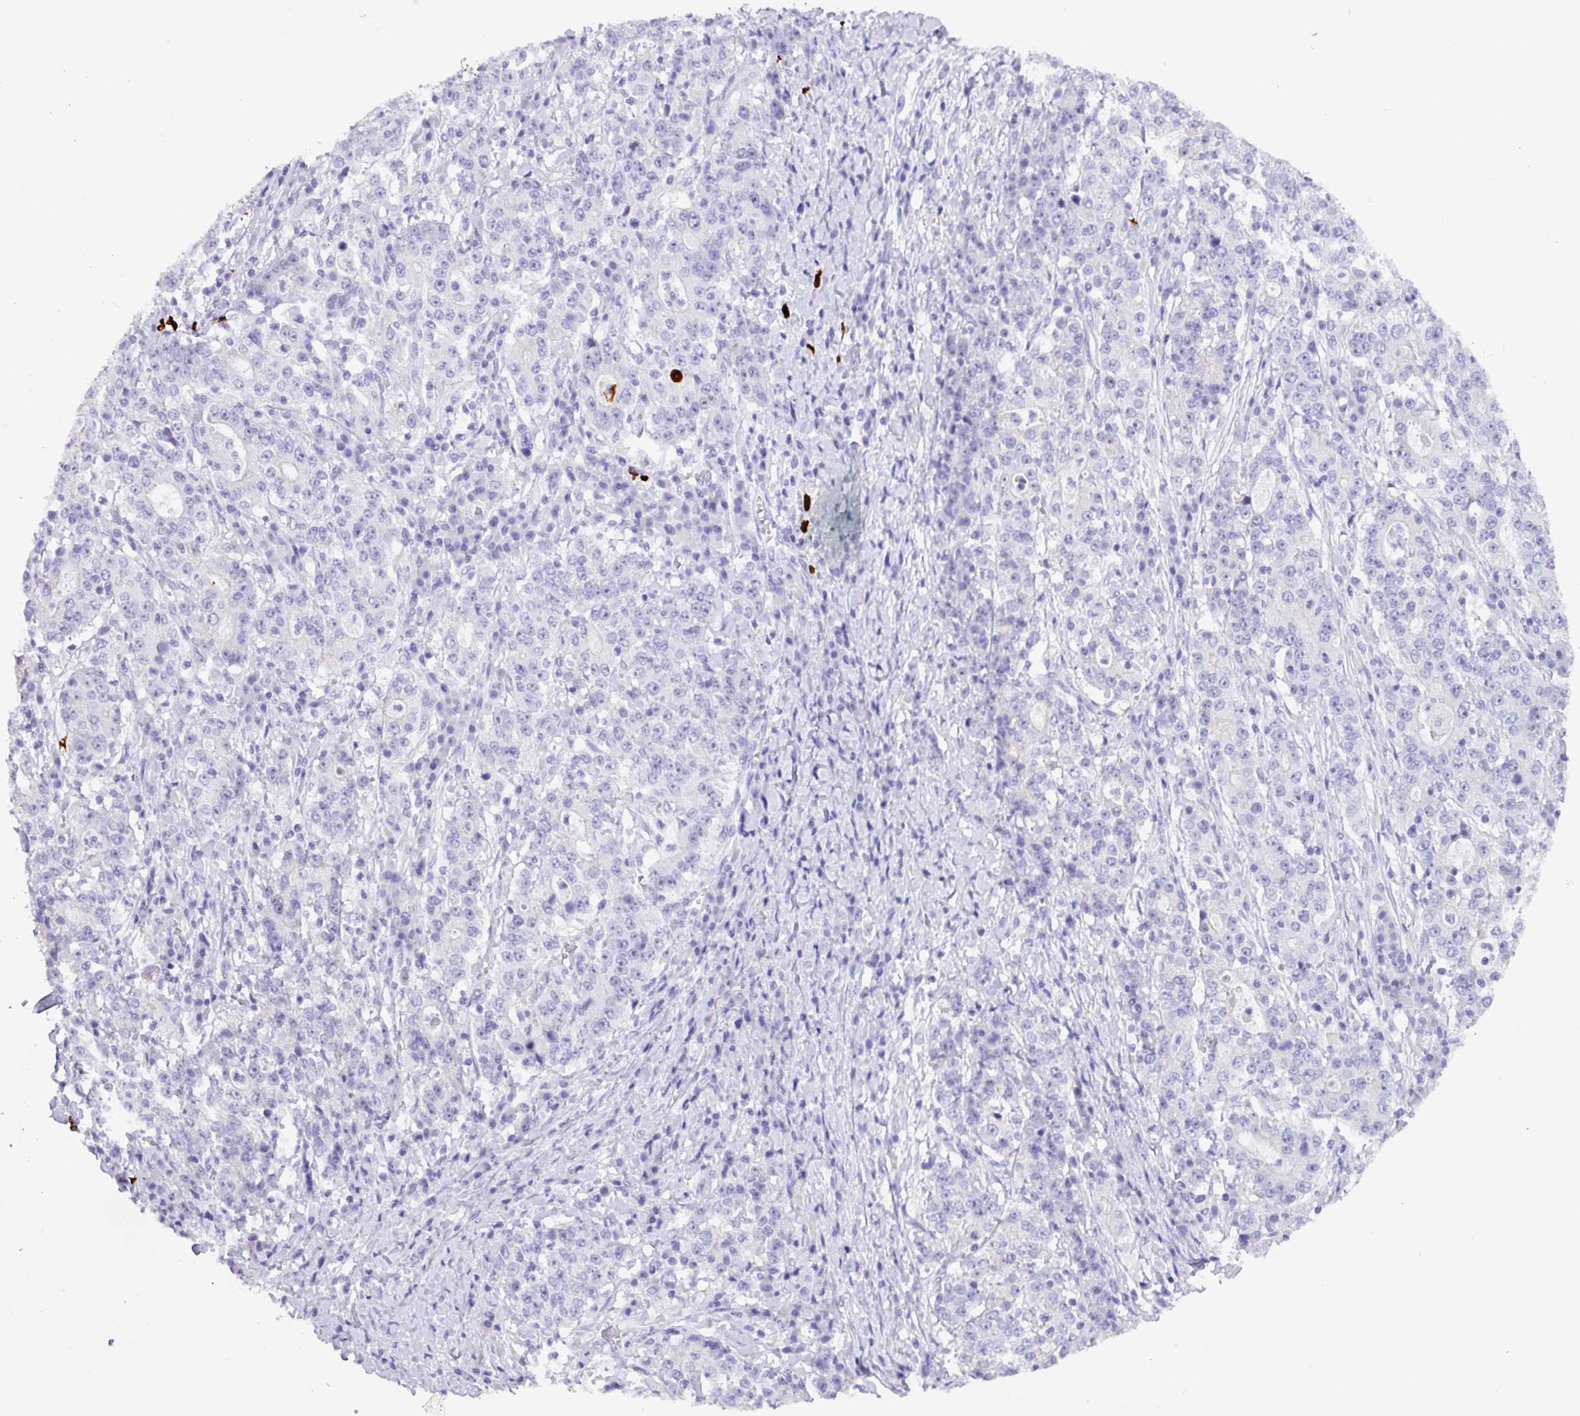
{"staining": {"intensity": "negative", "quantity": "none", "location": "none"}, "tissue": "stomach cancer", "cell_type": "Tumor cells", "image_type": "cancer", "snomed": [{"axis": "morphology", "description": "Normal tissue, NOS"}, {"axis": "morphology", "description": "Adenocarcinoma, NOS"}, {"axis": "topography", "description": "Stomach, upper"}, {"axis": "topography", "description": "Stomach"}], "caption": "Stomach cancer was stained to show a protein in brown. There is no significant positivity in tumor cells. The staining was performed using DAB to visualize the protein expression in brown, while the nuclei were stained in blue with hematoxylin (Magnification: 20x).", "gene": "MRM2", "patient": {"sex": "male", "age": 59}}